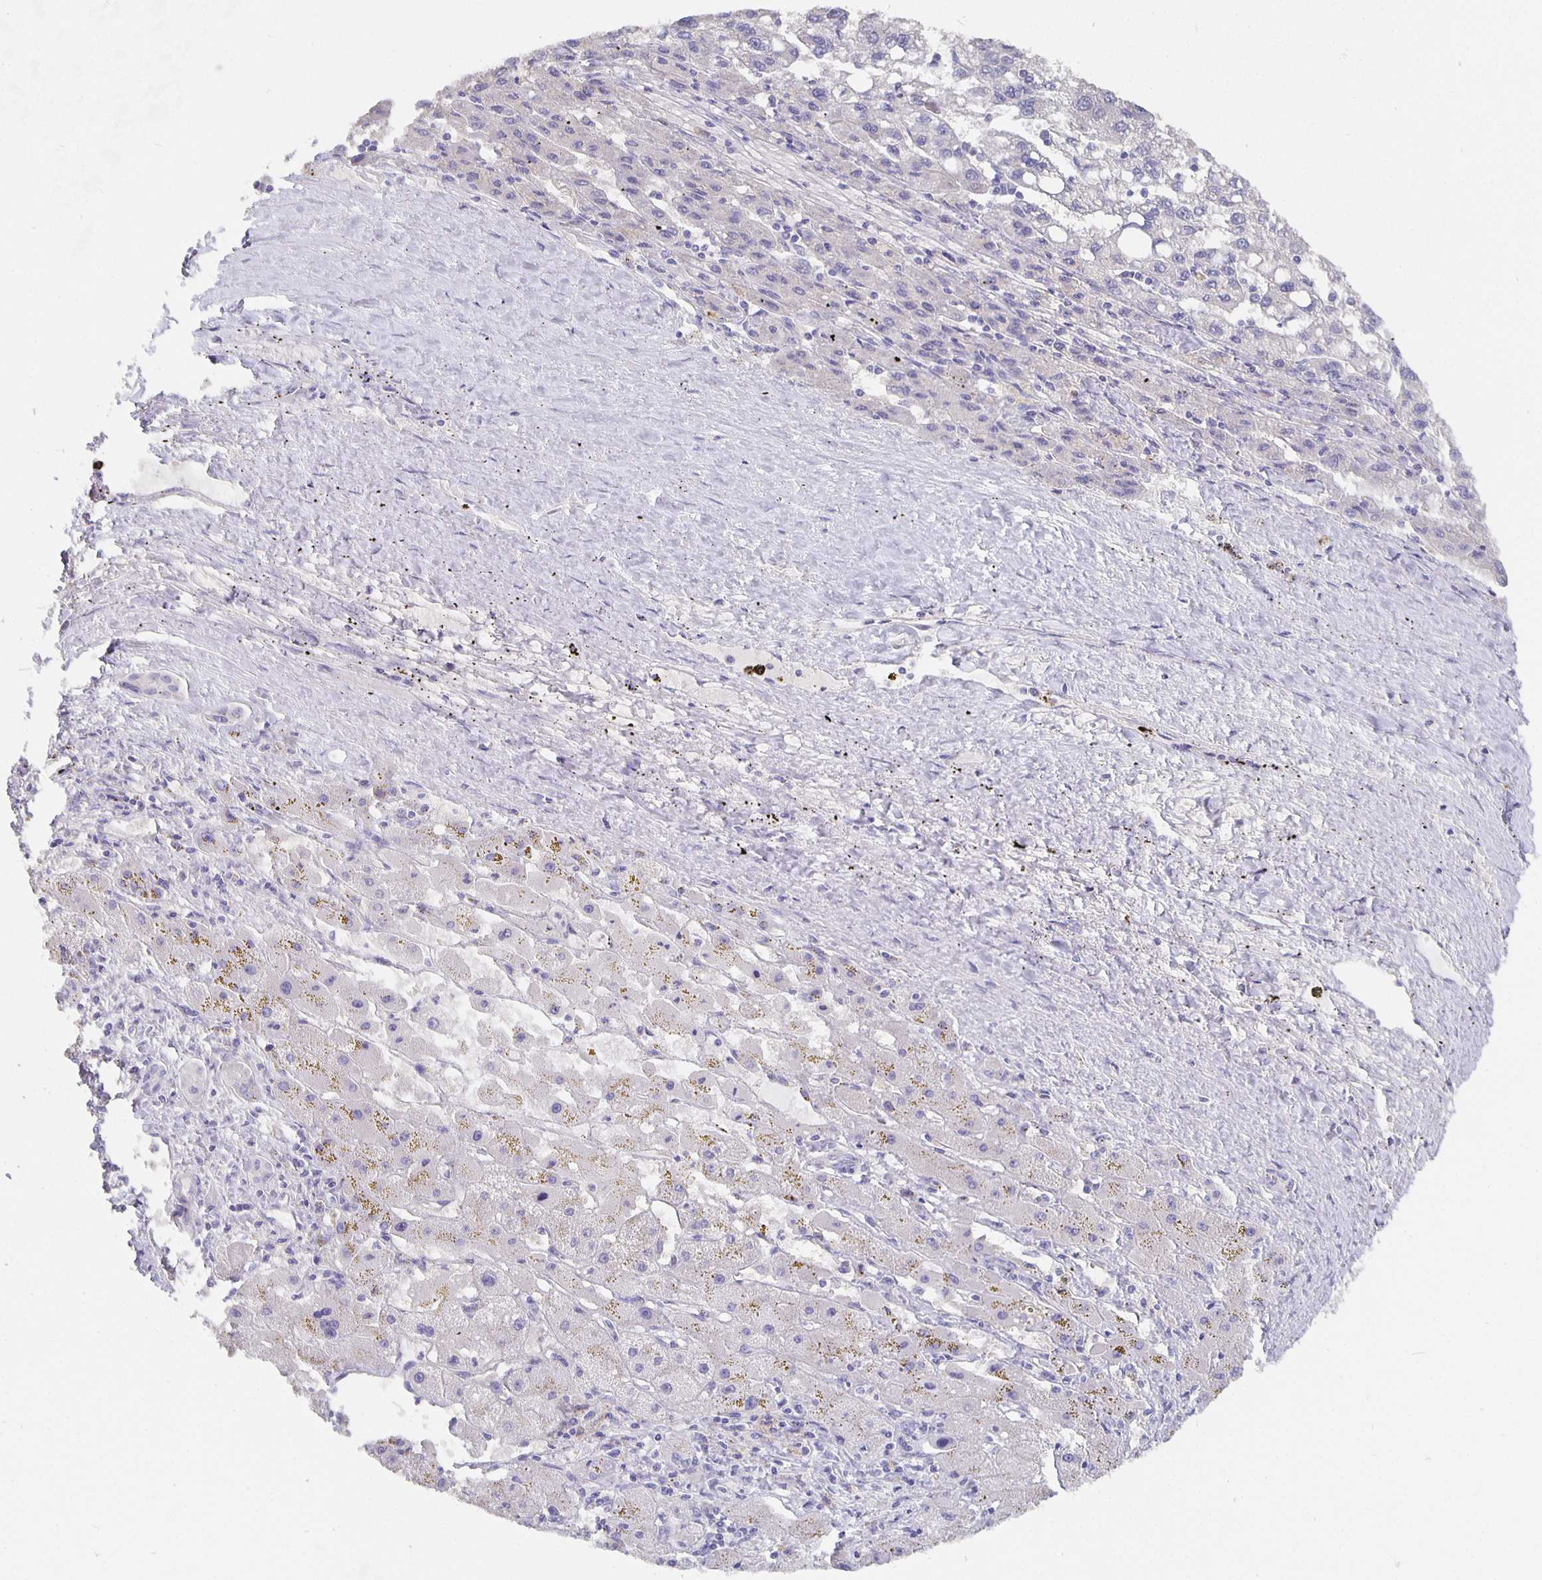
{"staining": {"intensity": "negative", "quantity": "none", "location": "none"}, "tissue": "liver cancer", "cell_type": "Tumor cells", "image_type": "cancer", "snomed": [{"axis": "morphology", "description": "Carcinoma, Hepatocellular, NOS"}, {"axis": "topography", "description": "Liver"}], "caption": "This is a histopathology image of immunohistochemistry (IHC) staining of liver cancer (hepatocellular carcinoma), which shows no expression in tumor cells. (Immunohistochemistry, brightfield microscopy, high magnification).", "gene": "CFAP74", "patient": {"sex": "female", "age": 82}}